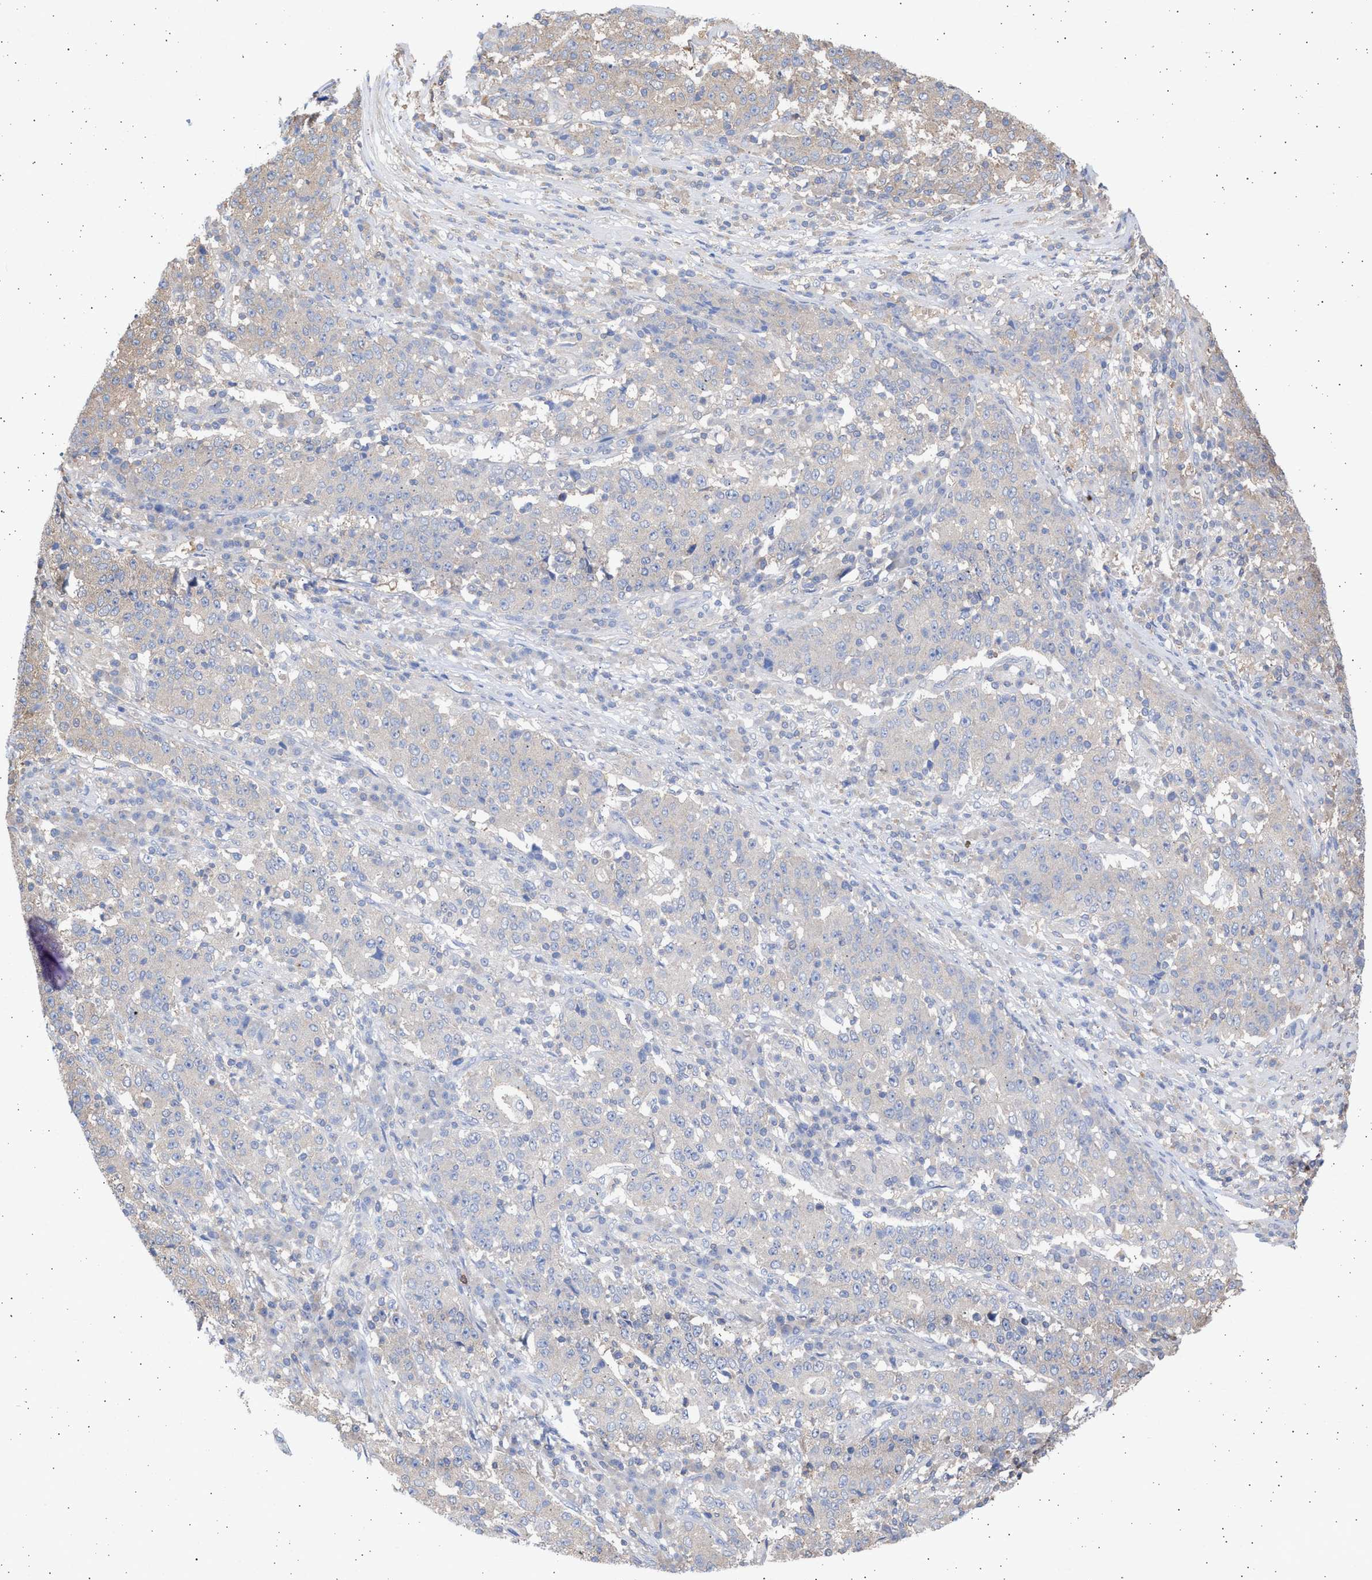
{"staining": {"intensity": "weak", "quantity": "<25%", "location": "cytoplasmic/membranous"}, "tissue": "stomach cancer", "cell_type": "Tumor cells", "image_type": "cancer", "snomed": [{"axis": "morphology", "description": "Adenocarcinoma, NOS"}, {"axis": "topography", "description": "Stomach"}], "caption": "Immunohistochemistry of human adenocarcinoma (stomach) displays no staining in tumor cells.", "gene": "ALDOC", "patient": {"sex": "male", "age": 59}}